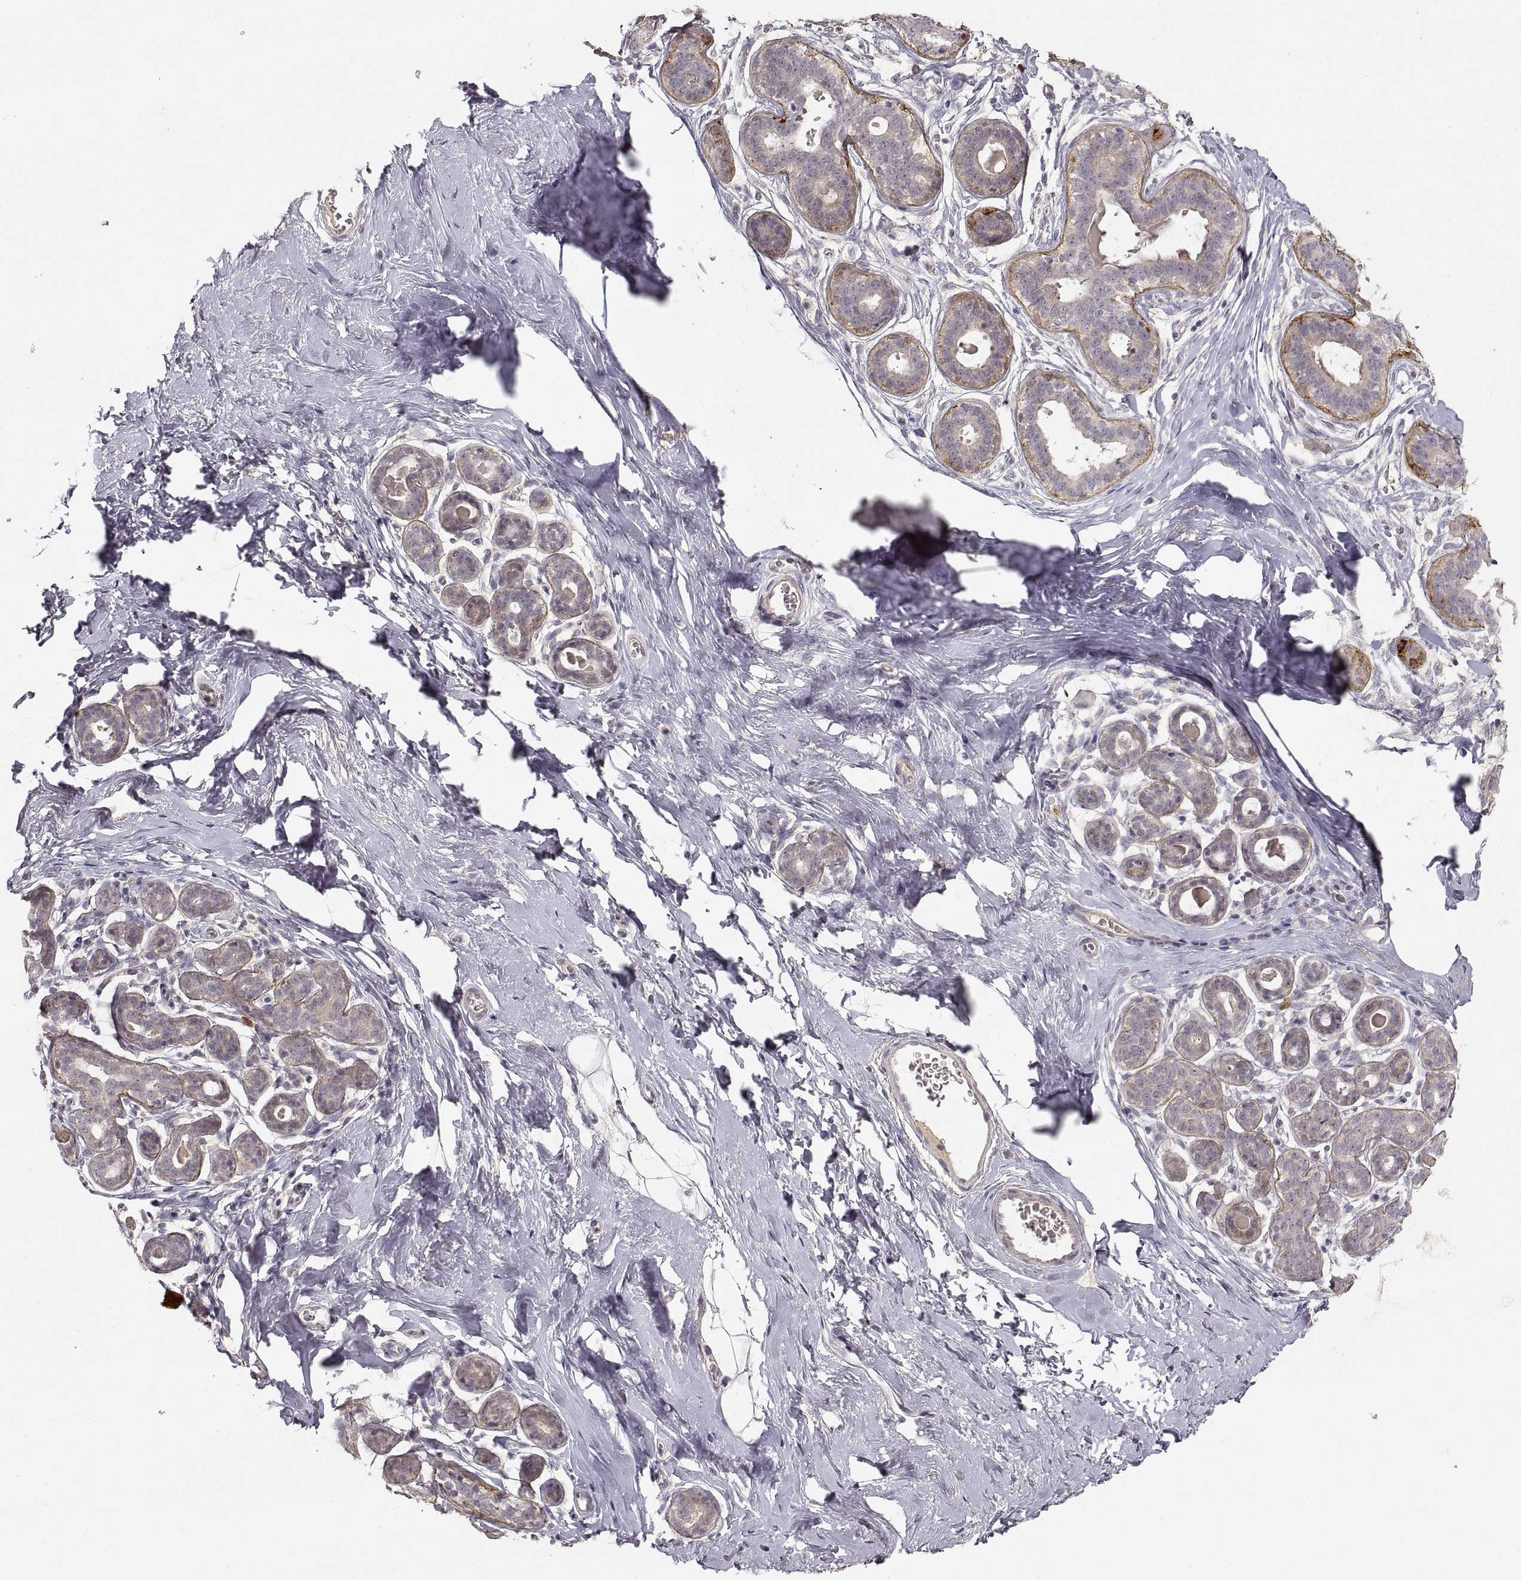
{"staining": {"intensity": "negative", "quantity": "none", "location": "none"}, "tissue": "breast", "cell_type": "Adipocytes", "image_type": "normal", "snomed": [{"axis": "morphology", "description": "Normal tissue, NOS"}, {"axis": "topography", "description": "Skin"}, {"axis": "topography", "description": "Breast"}], "caption": "Protein analysis of unremarkable breast demonstrates no significant expression in adipocytes.", "gene": "LAMC2", "patient": {"sex": "female", "age": 43}}